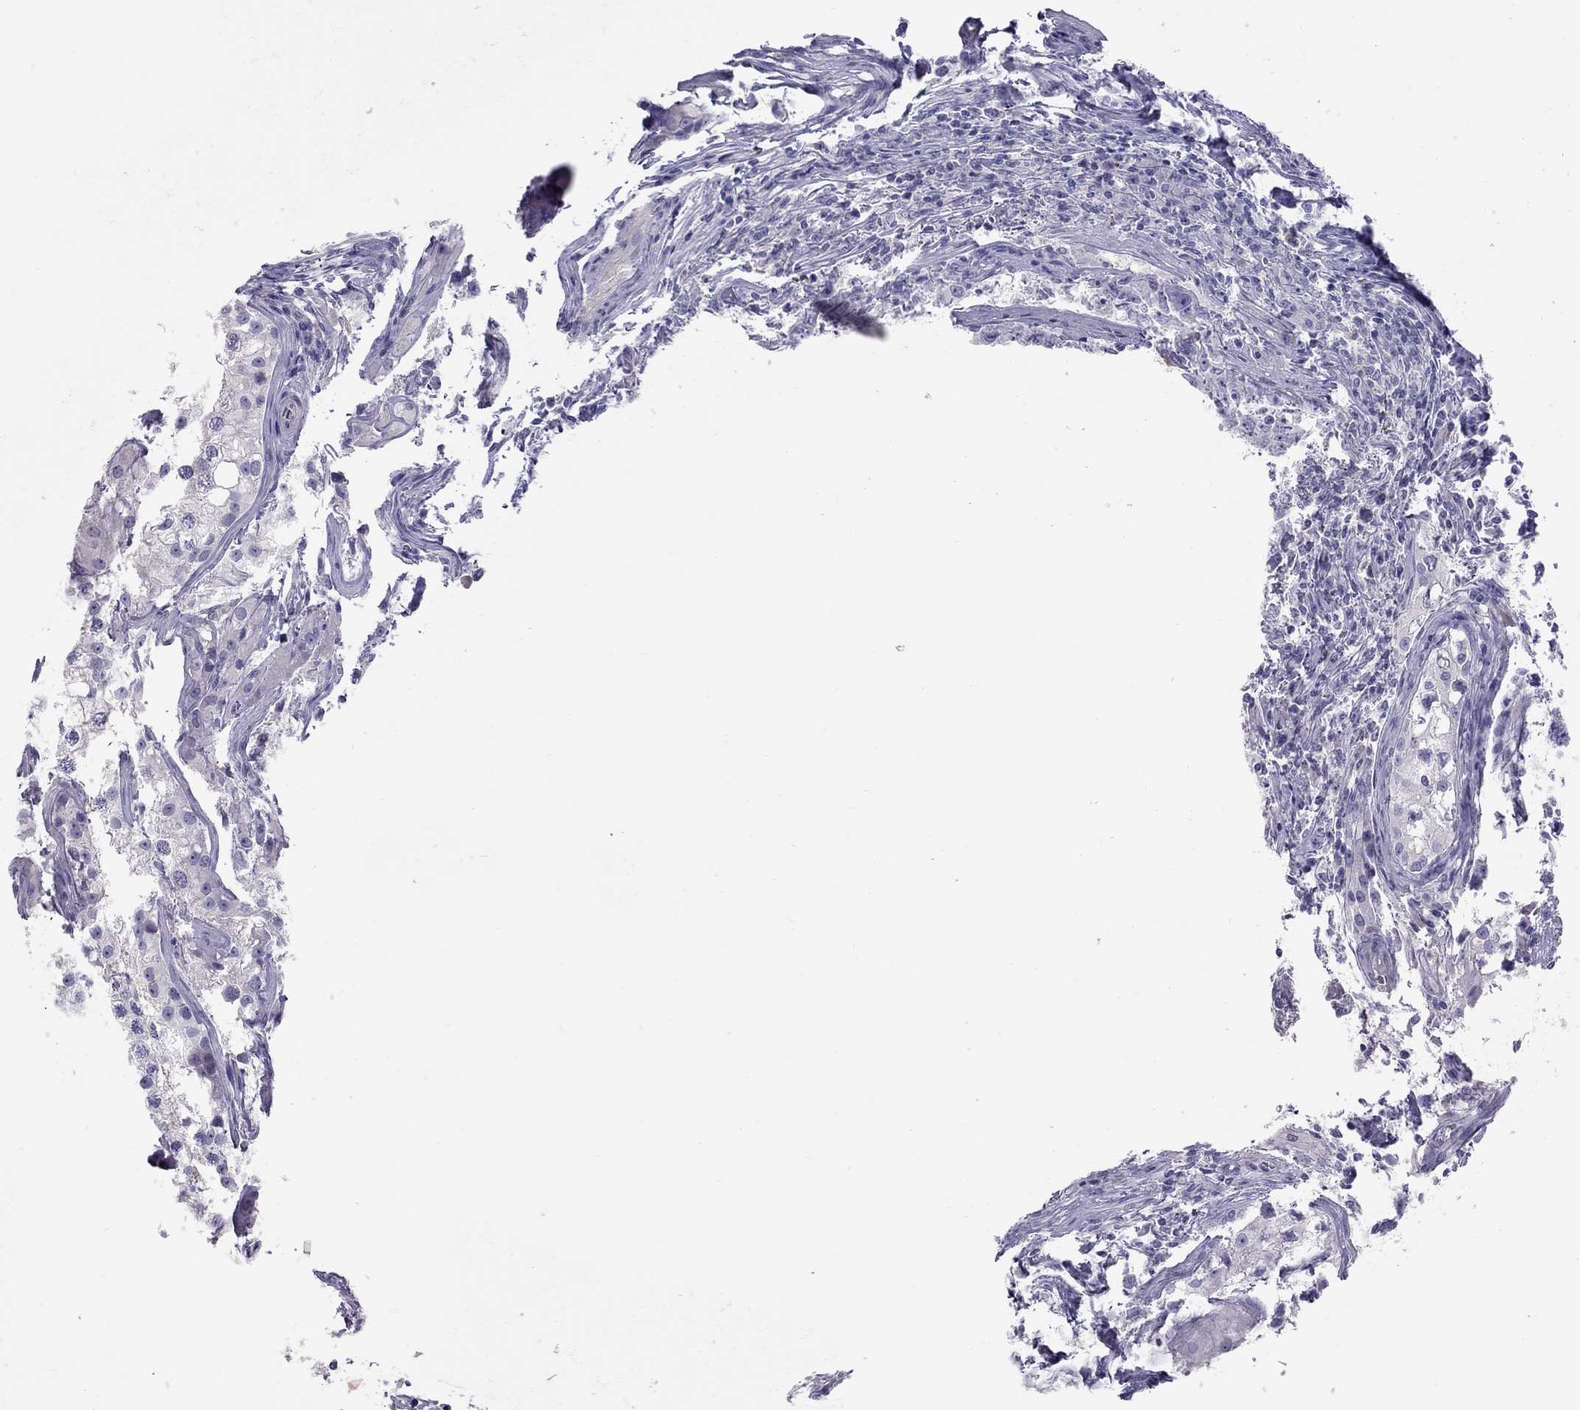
{"staining": {"intensity": "negative", "quantity": "none", "location": "none"}, "tissue": "testis cancer", "cell_type": "Tumor cells", "image_type": "cancer", "snomed": [{"axis": "morphology", "description": "Carcinoma, Embryonal, NOS"}, {"axis": "topography", "description": "Testis"}], "caption": "This is an immunohistochemistry photomicrograph of testis cancer. There is no staining in tumor cells.", "gene": "FRMD1", "patient": {"sex": "male", "age": 22}}